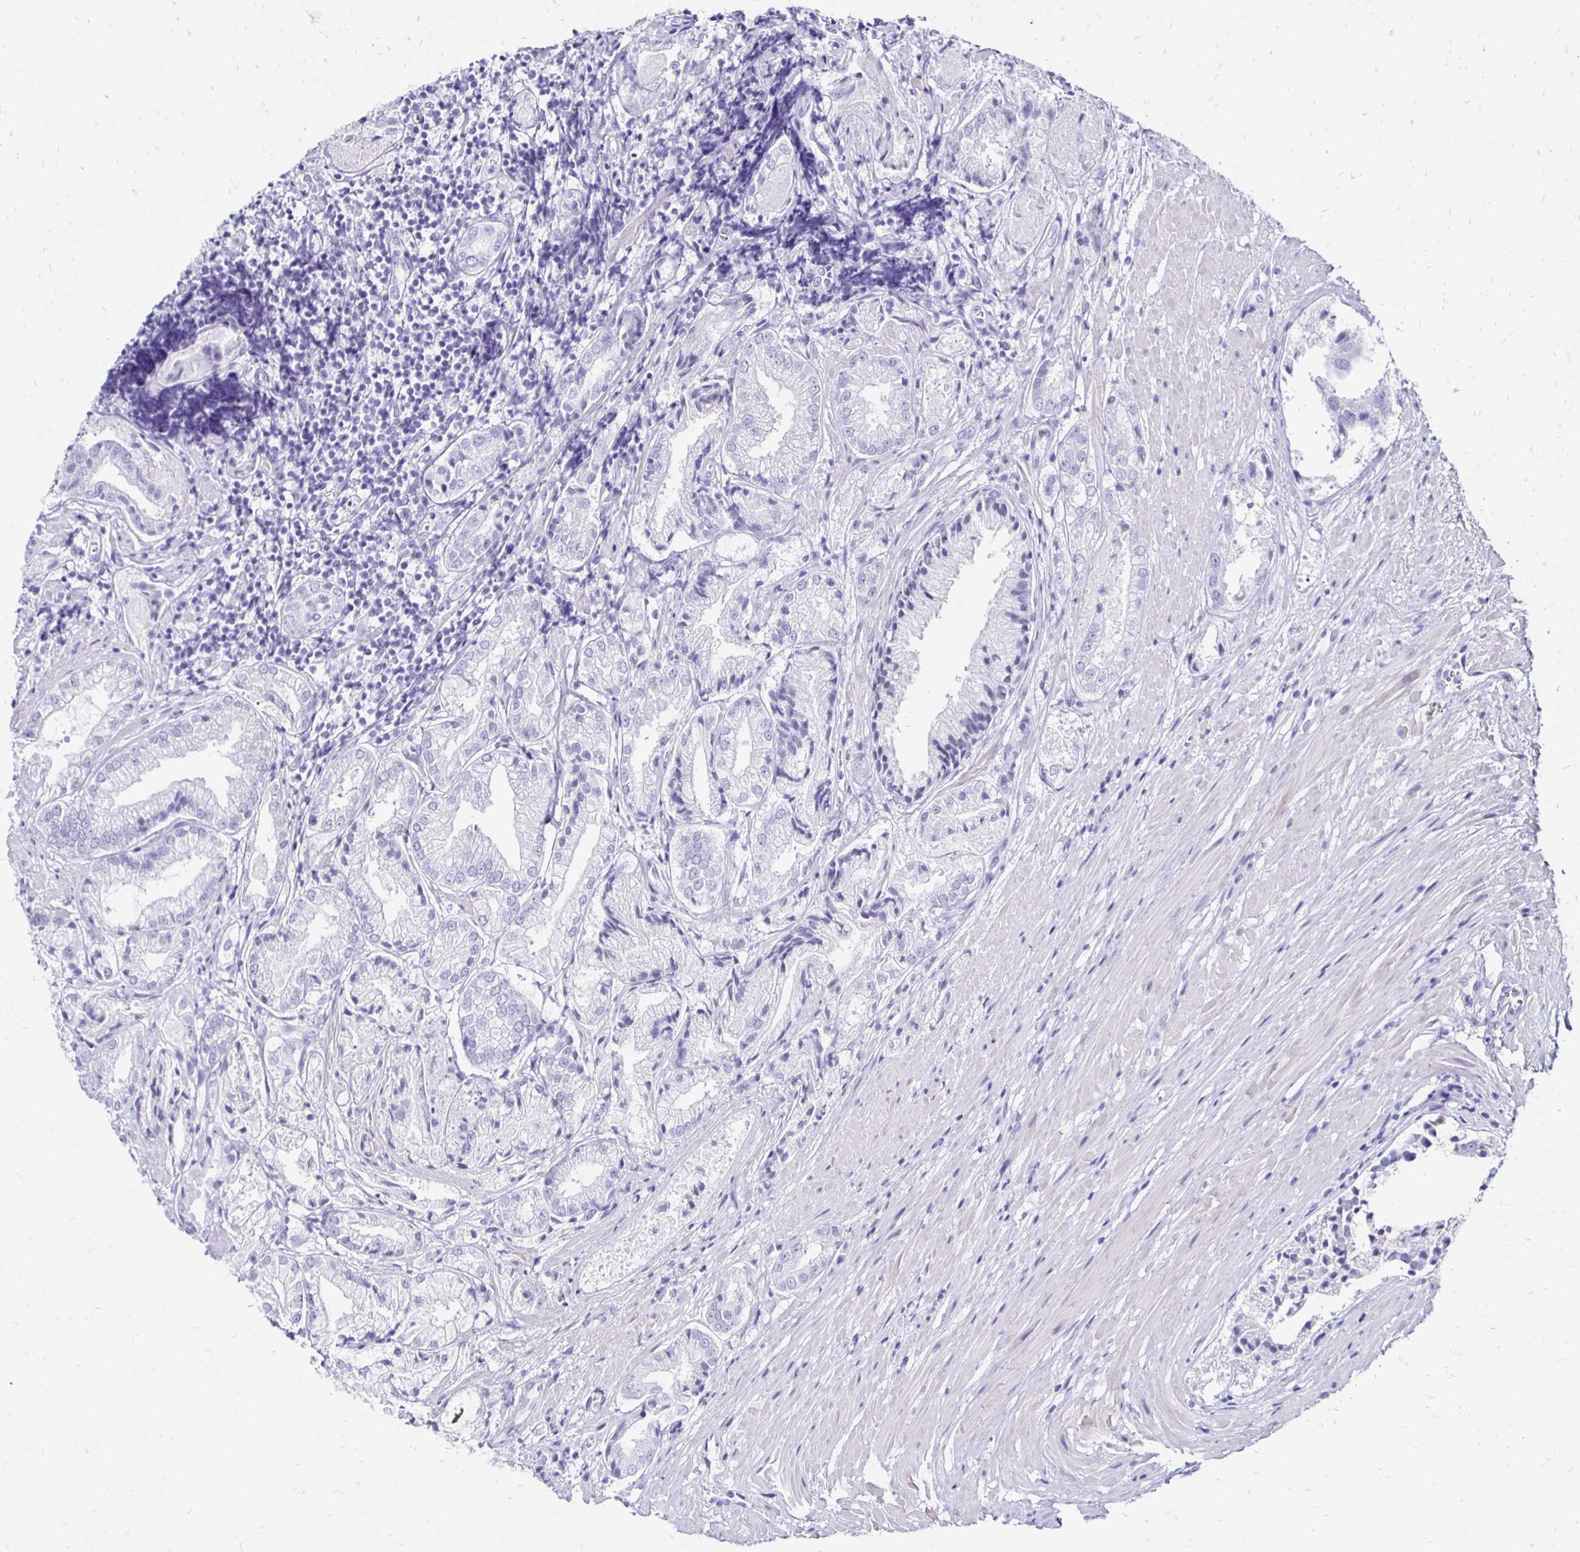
{"staining": {"intensity": "negative", "quantity": "none", "location": "none"}, "tissue": "prostate cancer", "cell_type": "Tumor cells", "image_type": "cancer", "snomed": [{"axis": "morphology", "description": "Adenocarcinoma, High grade"}, {"axis": "topography", "description": "Prostate"}], "caption": "This image is of prostate cancer (high-grade adenocarcinoma) stained with IHC to label a protein in brown with the nuclei are counter-stained blue. There is no expression in tumor cells.", "gene": "CST5", "patient": {"sex": "male", "age": 61}}